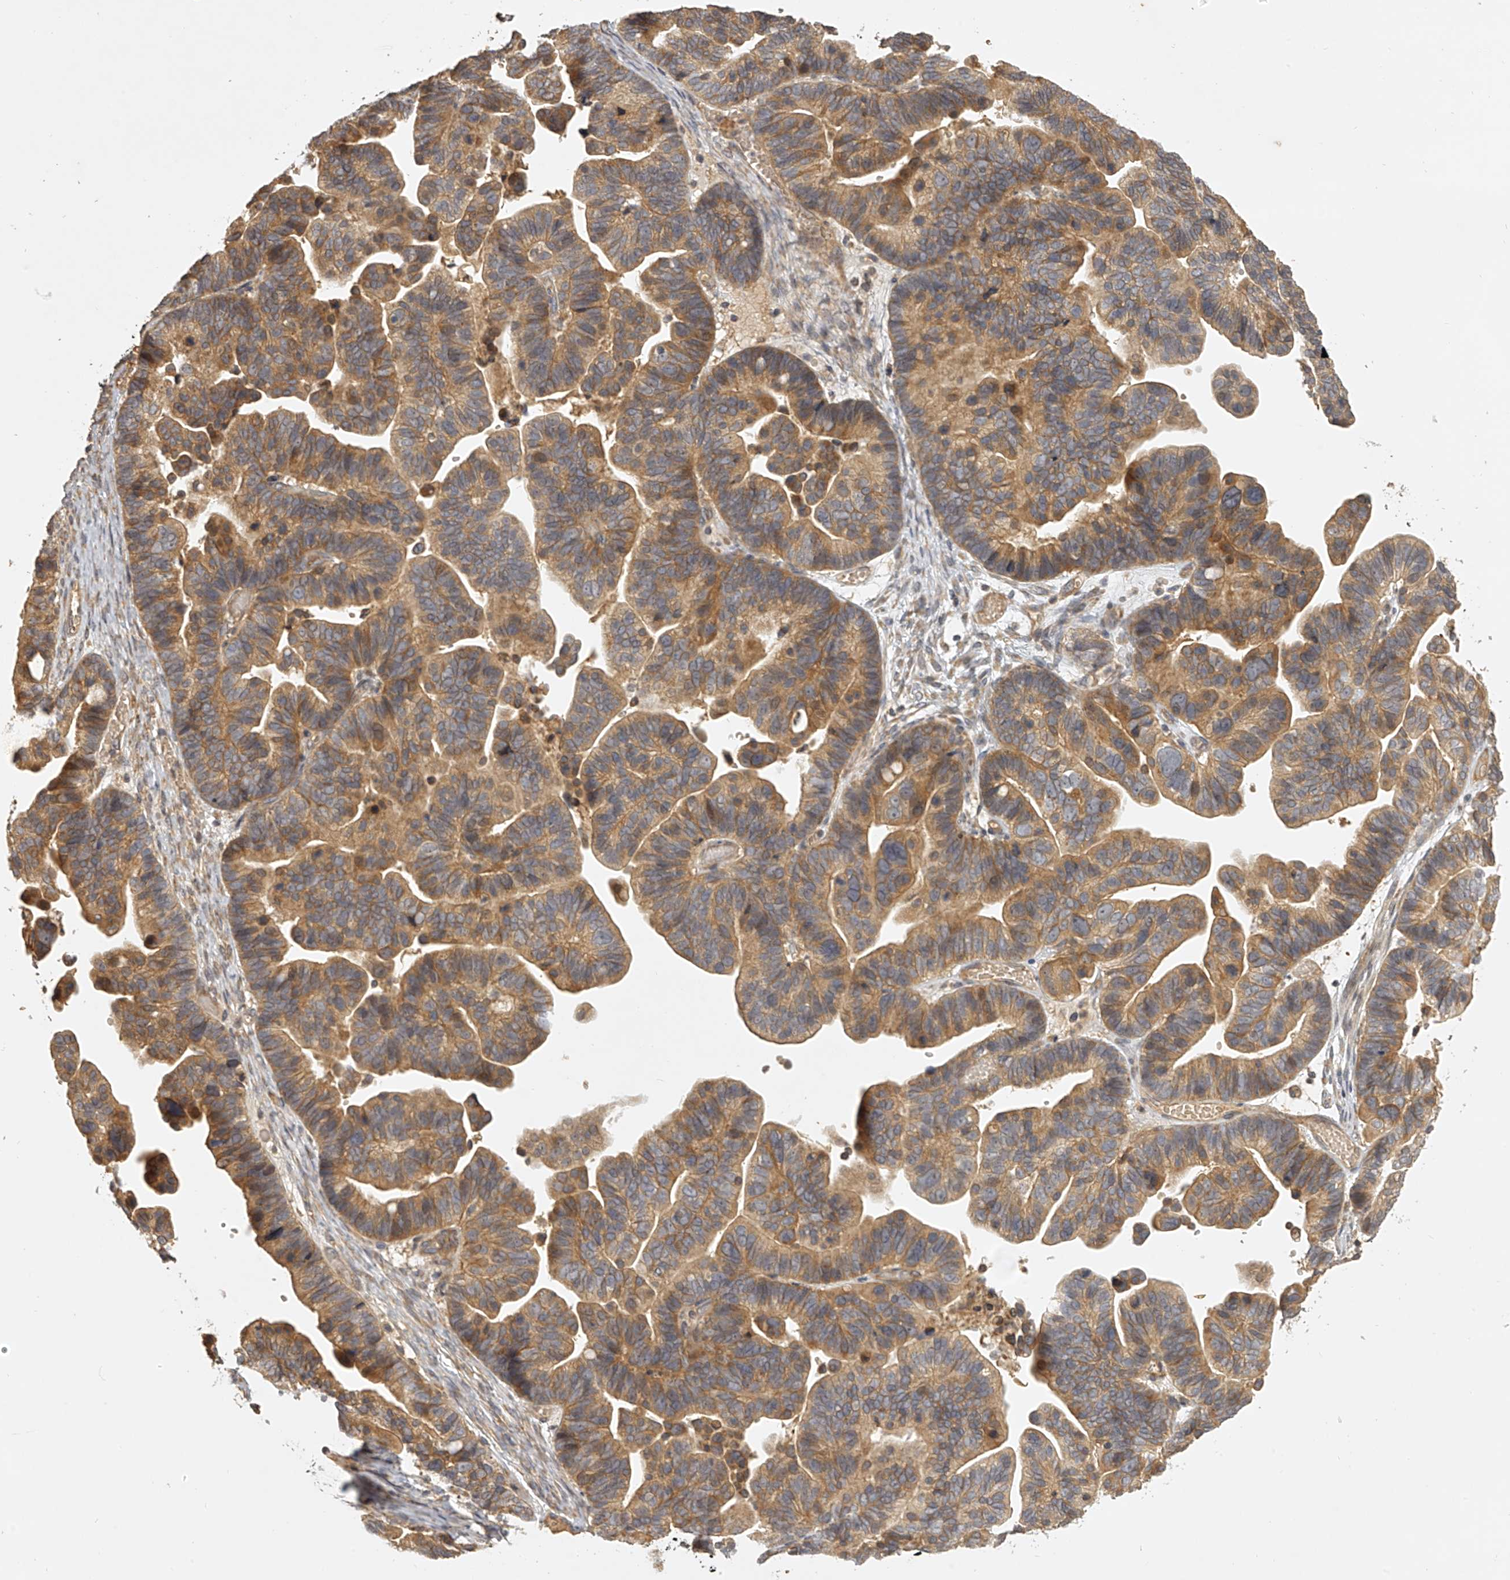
{"staining": {"intensity": "moderate", "quantity": ">75%", "location": "cytoplasmic/membranous"}, "tissue": "ovarian cancer", "cell_type": "Tumor cells", "image_type": "cancer", "snomed": [{"axis": "morphology", "description": "Cystadenocarcinoma, serous, NOS"}, {"axis": "topography", "description": "Ovary"}], "caption": "Tumor cells demonstrate moderate cytoplasmic/membranous staining in about >75% of cells in ovarian cancer.", "gene": "NFS1", "patient": {"sex": "female", "age": 56}}